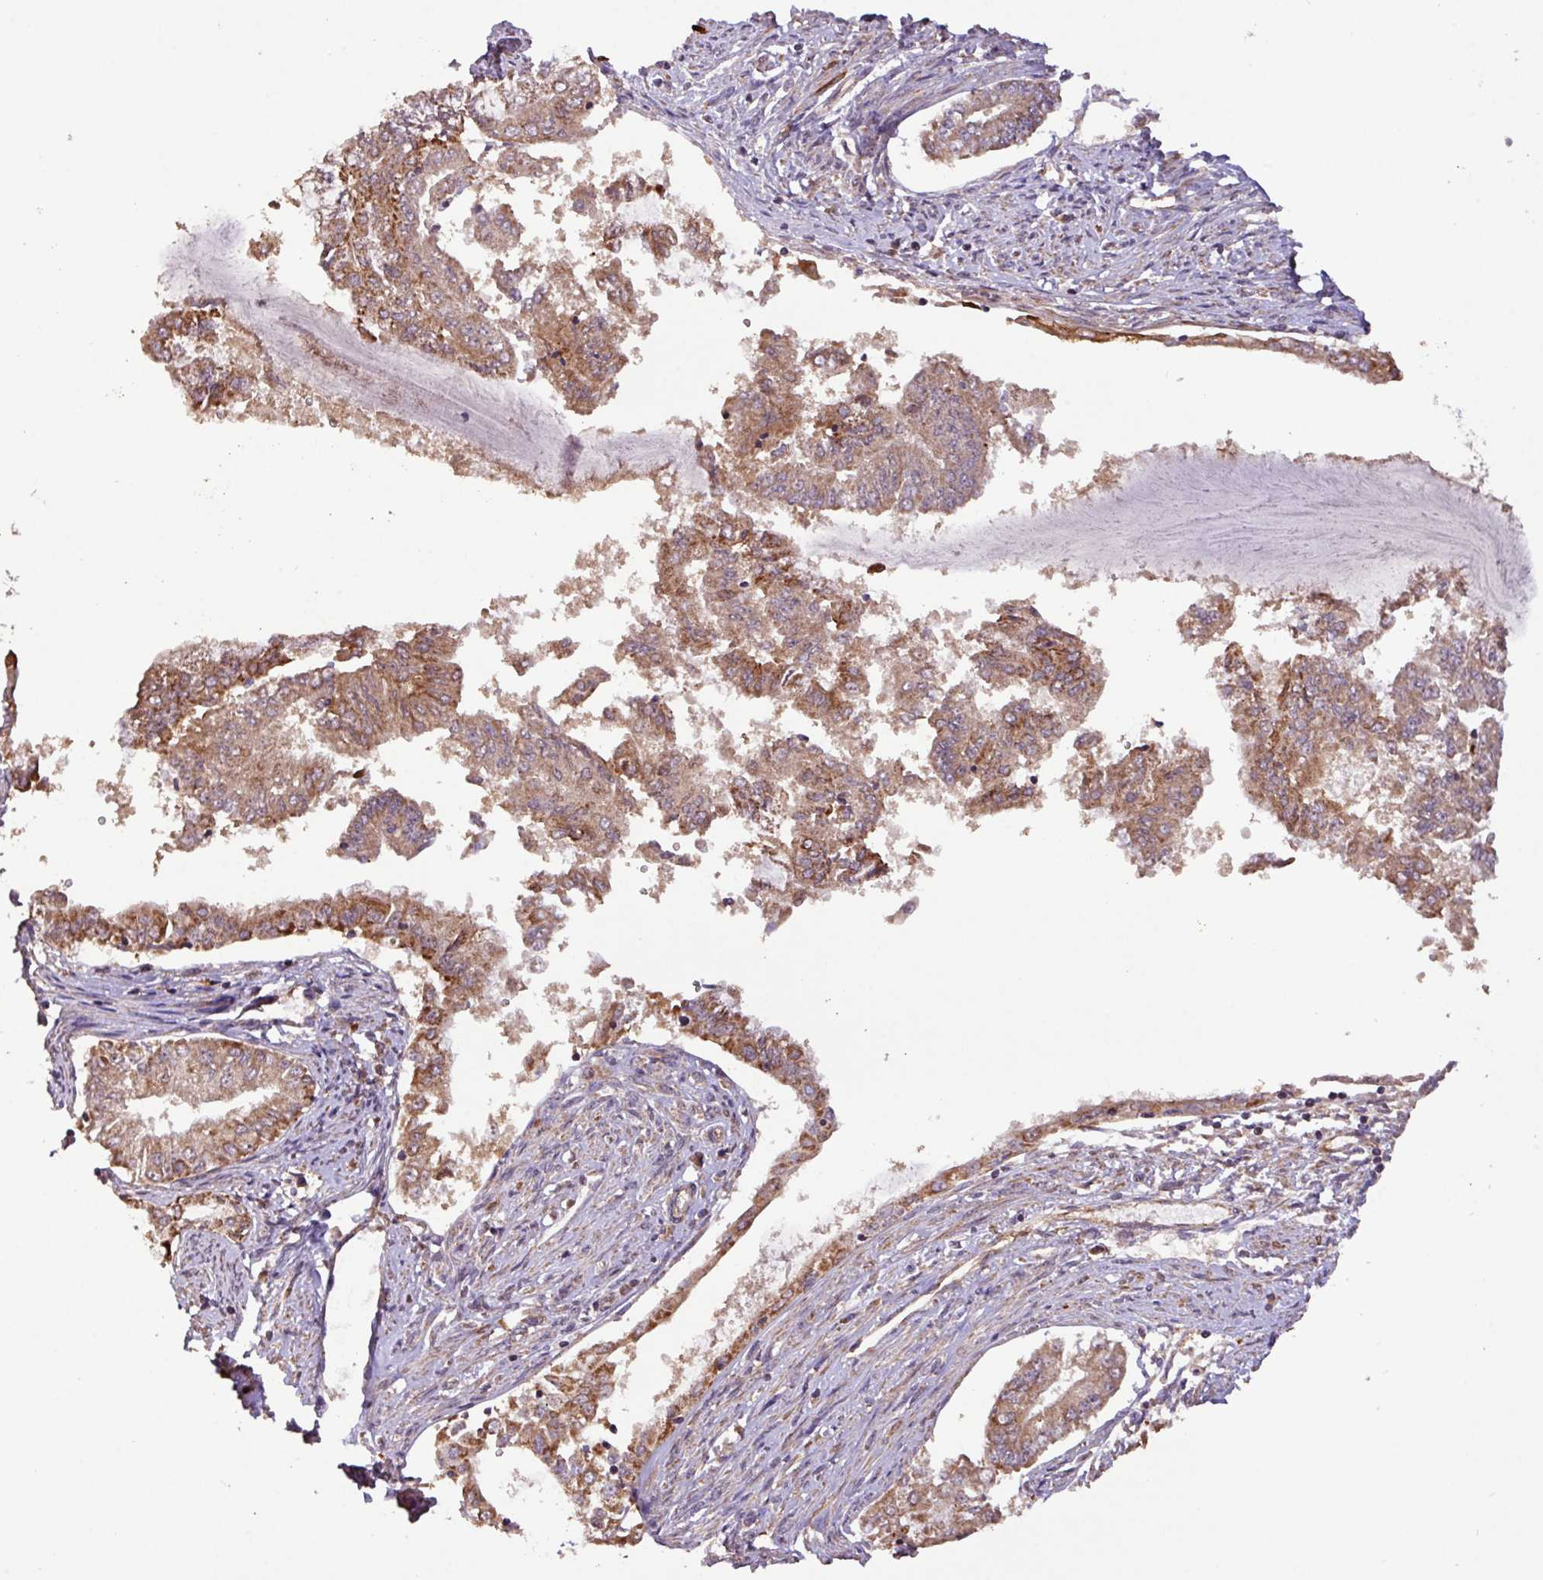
{"staining": {"intensity": "moderate", "quantity": ">75%", "location": "cytoplasmic/membranous"}, "tissue": "endometrial cancer", "cell_type": "Tumor cells", "image_type": "cancer", "snomed": [{"axis": "morphology", "description": "Adenocarcinoma, NOS"}, {"axis": "topography", "description": "Endometrium"}], "caption": "The micrograph shows a brown stain indicating the presence of a protein in the cytoplasmic/membranous of tumor cells in adenocarcinoma (endometrial).", "gene": "YPEL3", "patient": {"sex": "female", "age": 76}}